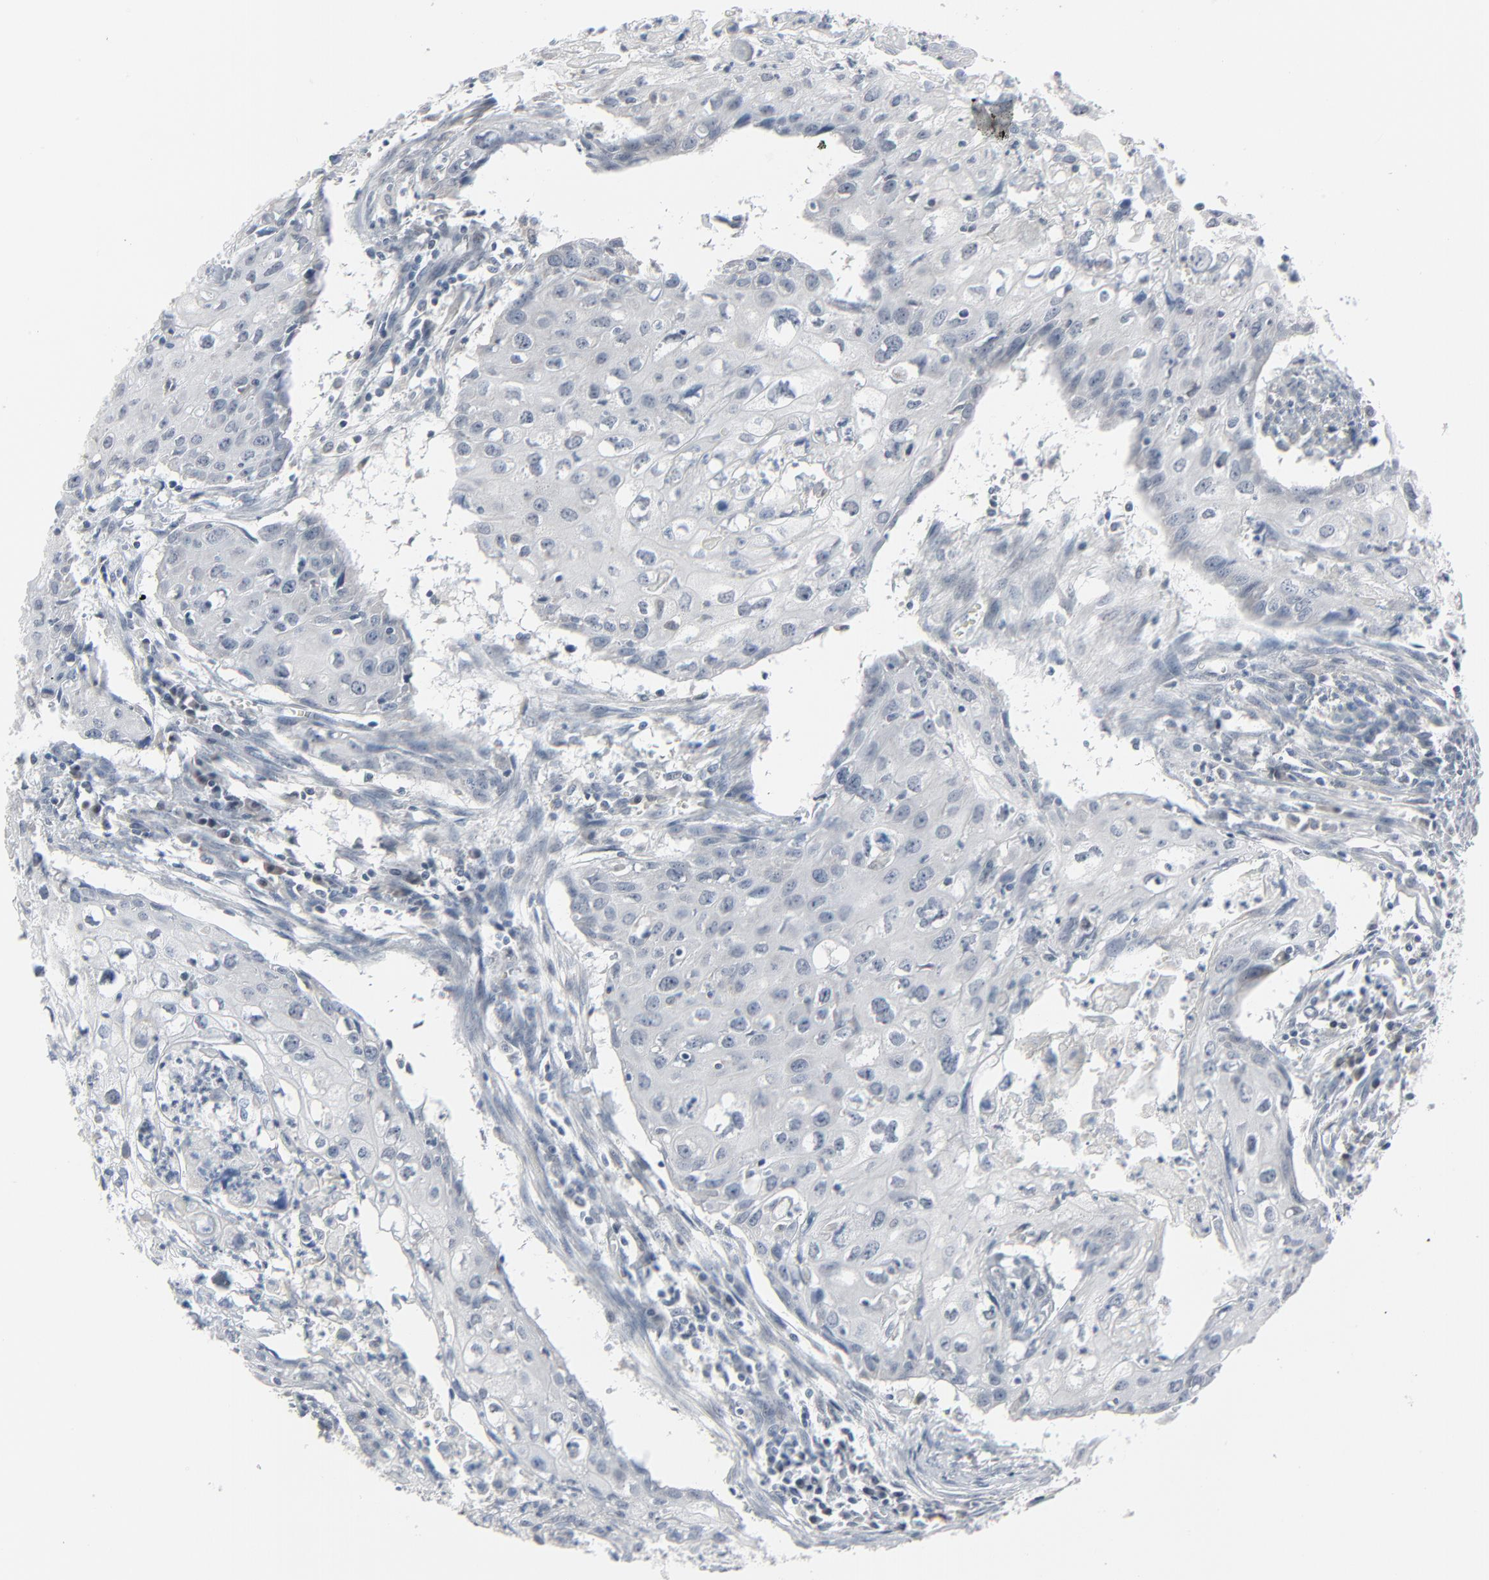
{"staining": {"intensity": "negative", "quantity": "none", "location": "none"}, "tissue": "urothelial cancer", "cell_type": "Tumor cells", "image_type": "cancer", "snomed": [{"axis": "morphology", "description": "Urothelial carcinoma, High grade"}, {"axis": "topography", "description": "Urinary bladder"}], "caption": "Image shows no significant protein expression in tumor cells of high-grade urothelial carcinoma.", "gene": "SAGE1", "patient": {"sex": "male", "age": 54}}